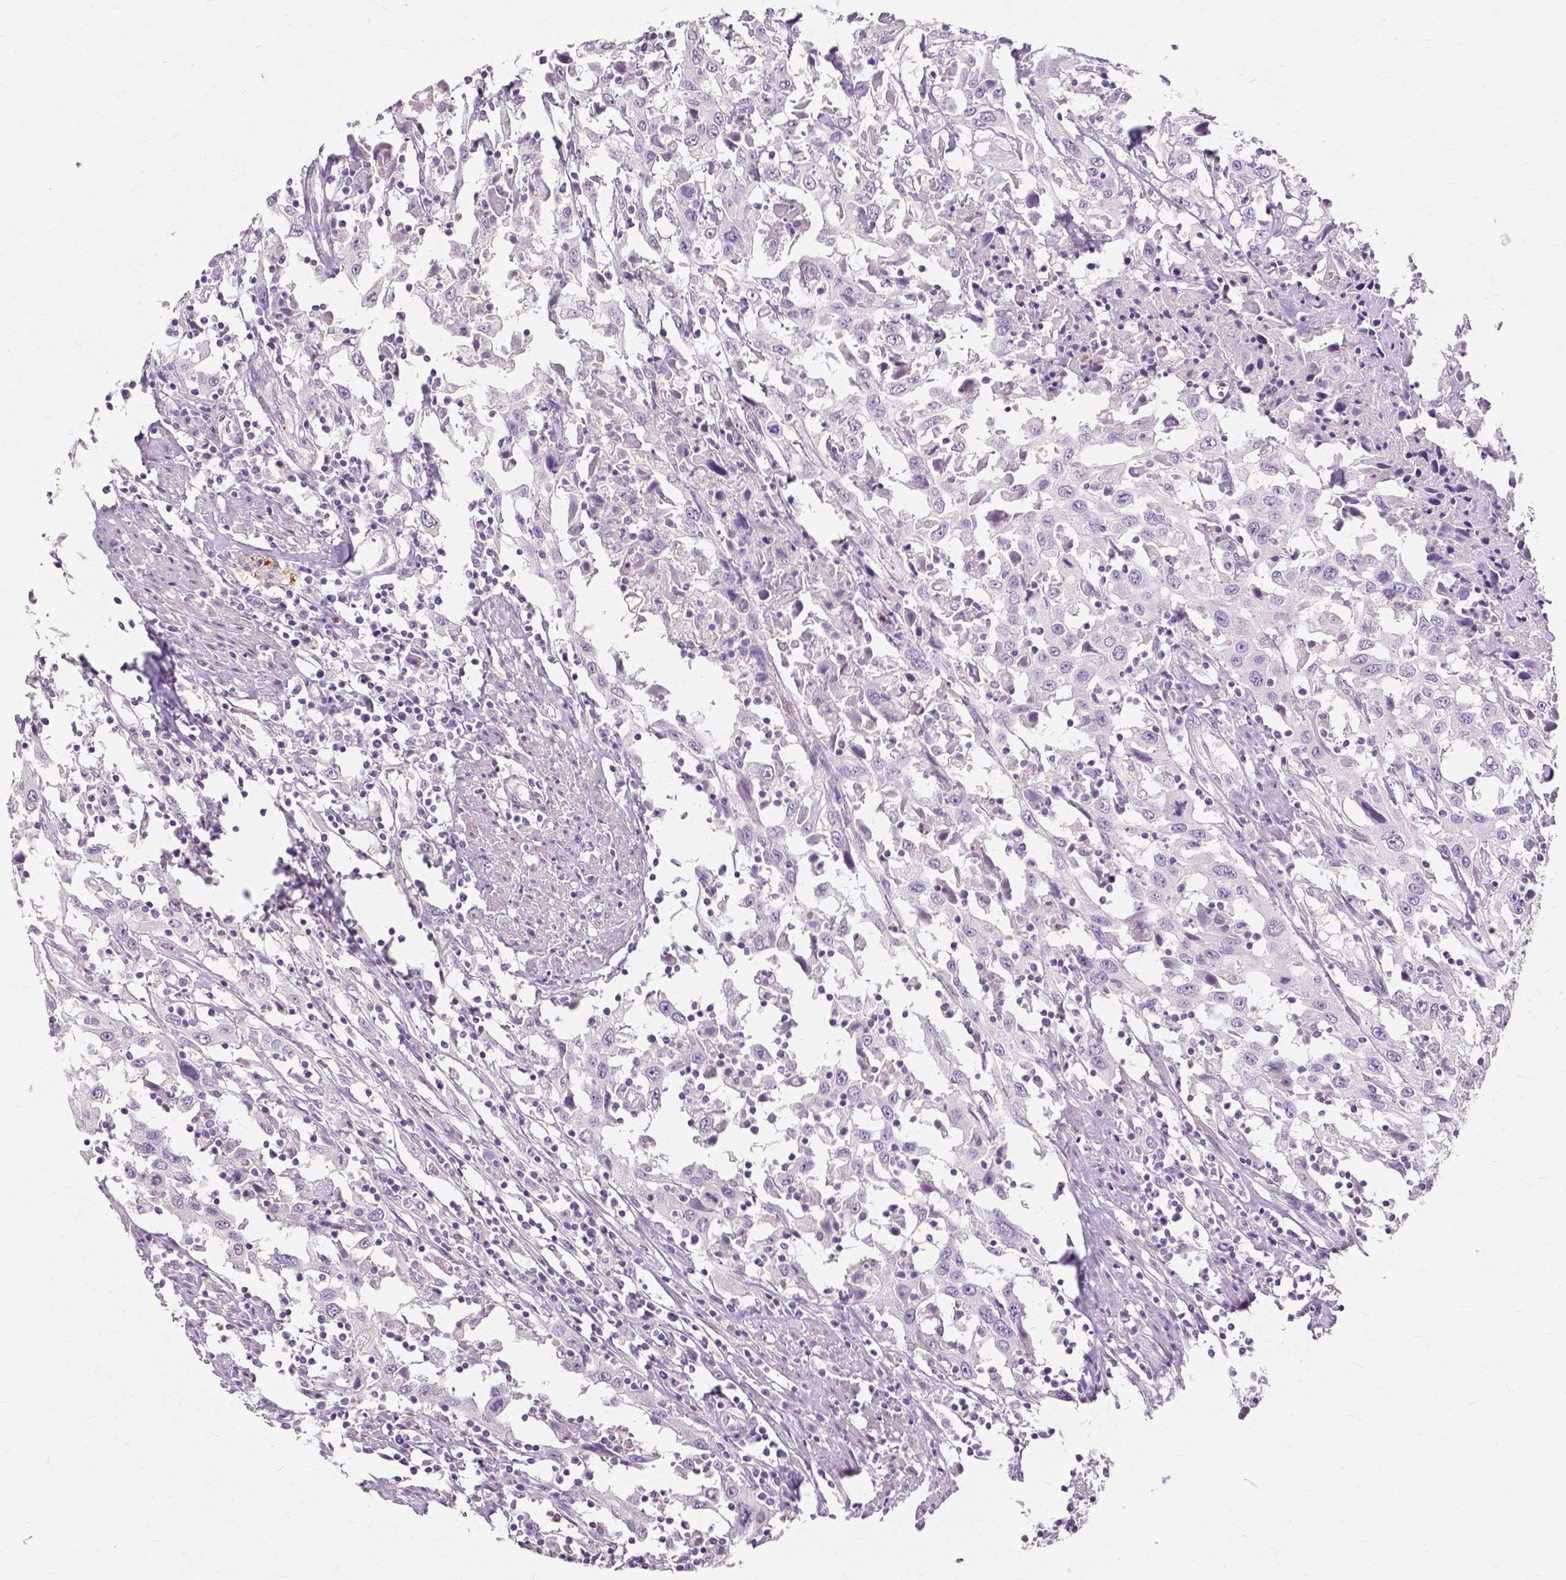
{"staining": {"intensity": "negative", "quantity": "none", "location": "none"}, "tissue": "urothelial cancer", "cell_type": "Tumor cells", "image_type": "cancer", "snomed": [{"axis": "morphology", "description": "Urothelial carcinoma, High grade"}, {"axis": "topography", "description": "Urinary bladder"}], "caption": "This is a image of IHC staining of urothelial carcinoma (high-grade), which shows no positivity in tumor cells.", "gene": "CXCR2", "patient": {"sex": "male", "age": 61}}